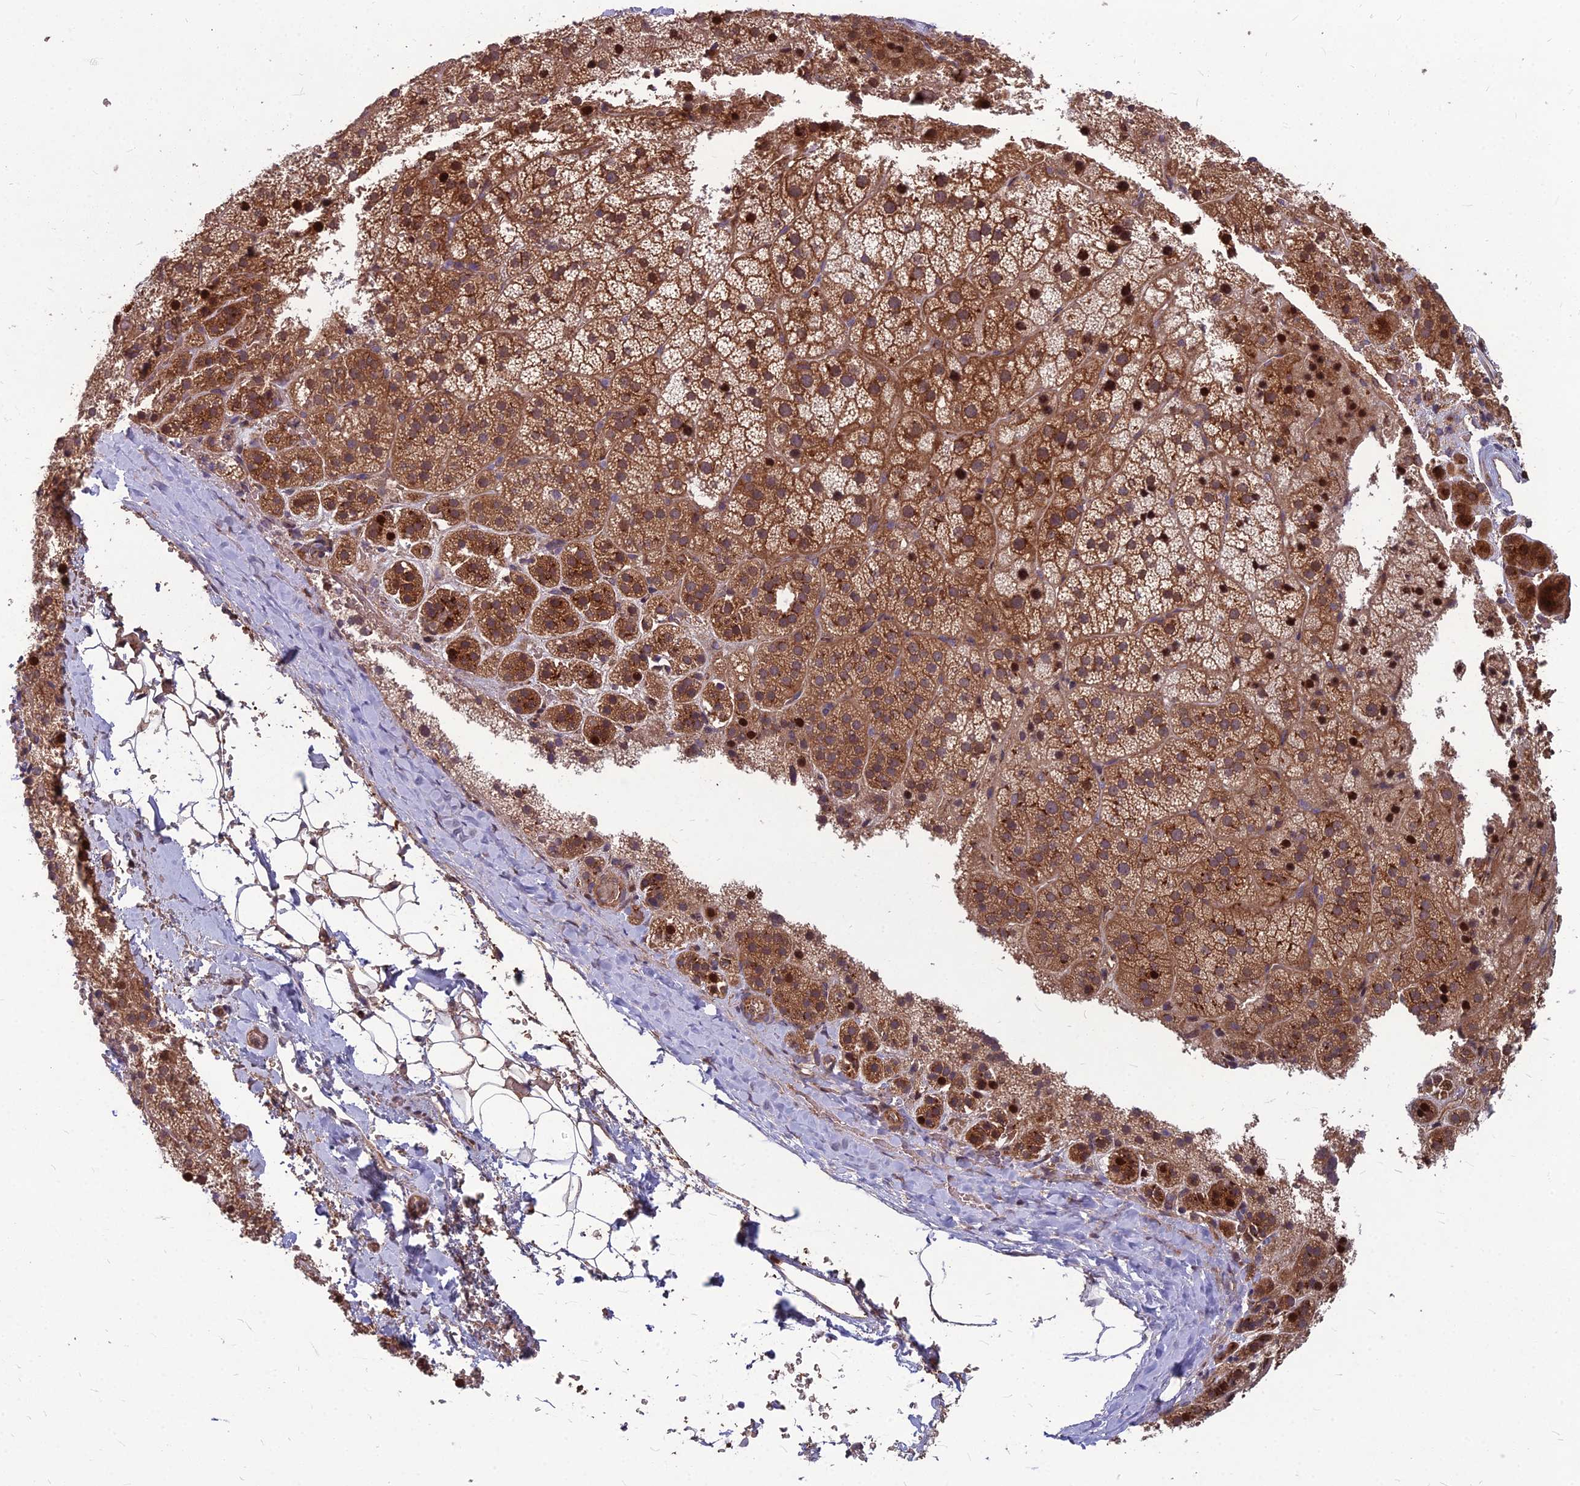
{"staining": {"intensity": "strong", "quantity": "25%-75%", "location": "cytoplasmic/membranous,nuclear"}, "tissue": "adrenal gland", "cell_type": "Glandular cells", "image_type": "normal", "snomed": [{"axis": "morphology", "description": "Normal tissue, NOS"}, {"axis": "topography", "description": "Adrenal gland"}], "caption": "Human adrenal gland stained for a protein (brown) displays strong cytoplasmic/membranous,nuclear positive expression in about 25%-75% of glandular cells.", "gene": "MFSD8", "patient": {"sex": "female", "age": 44}}